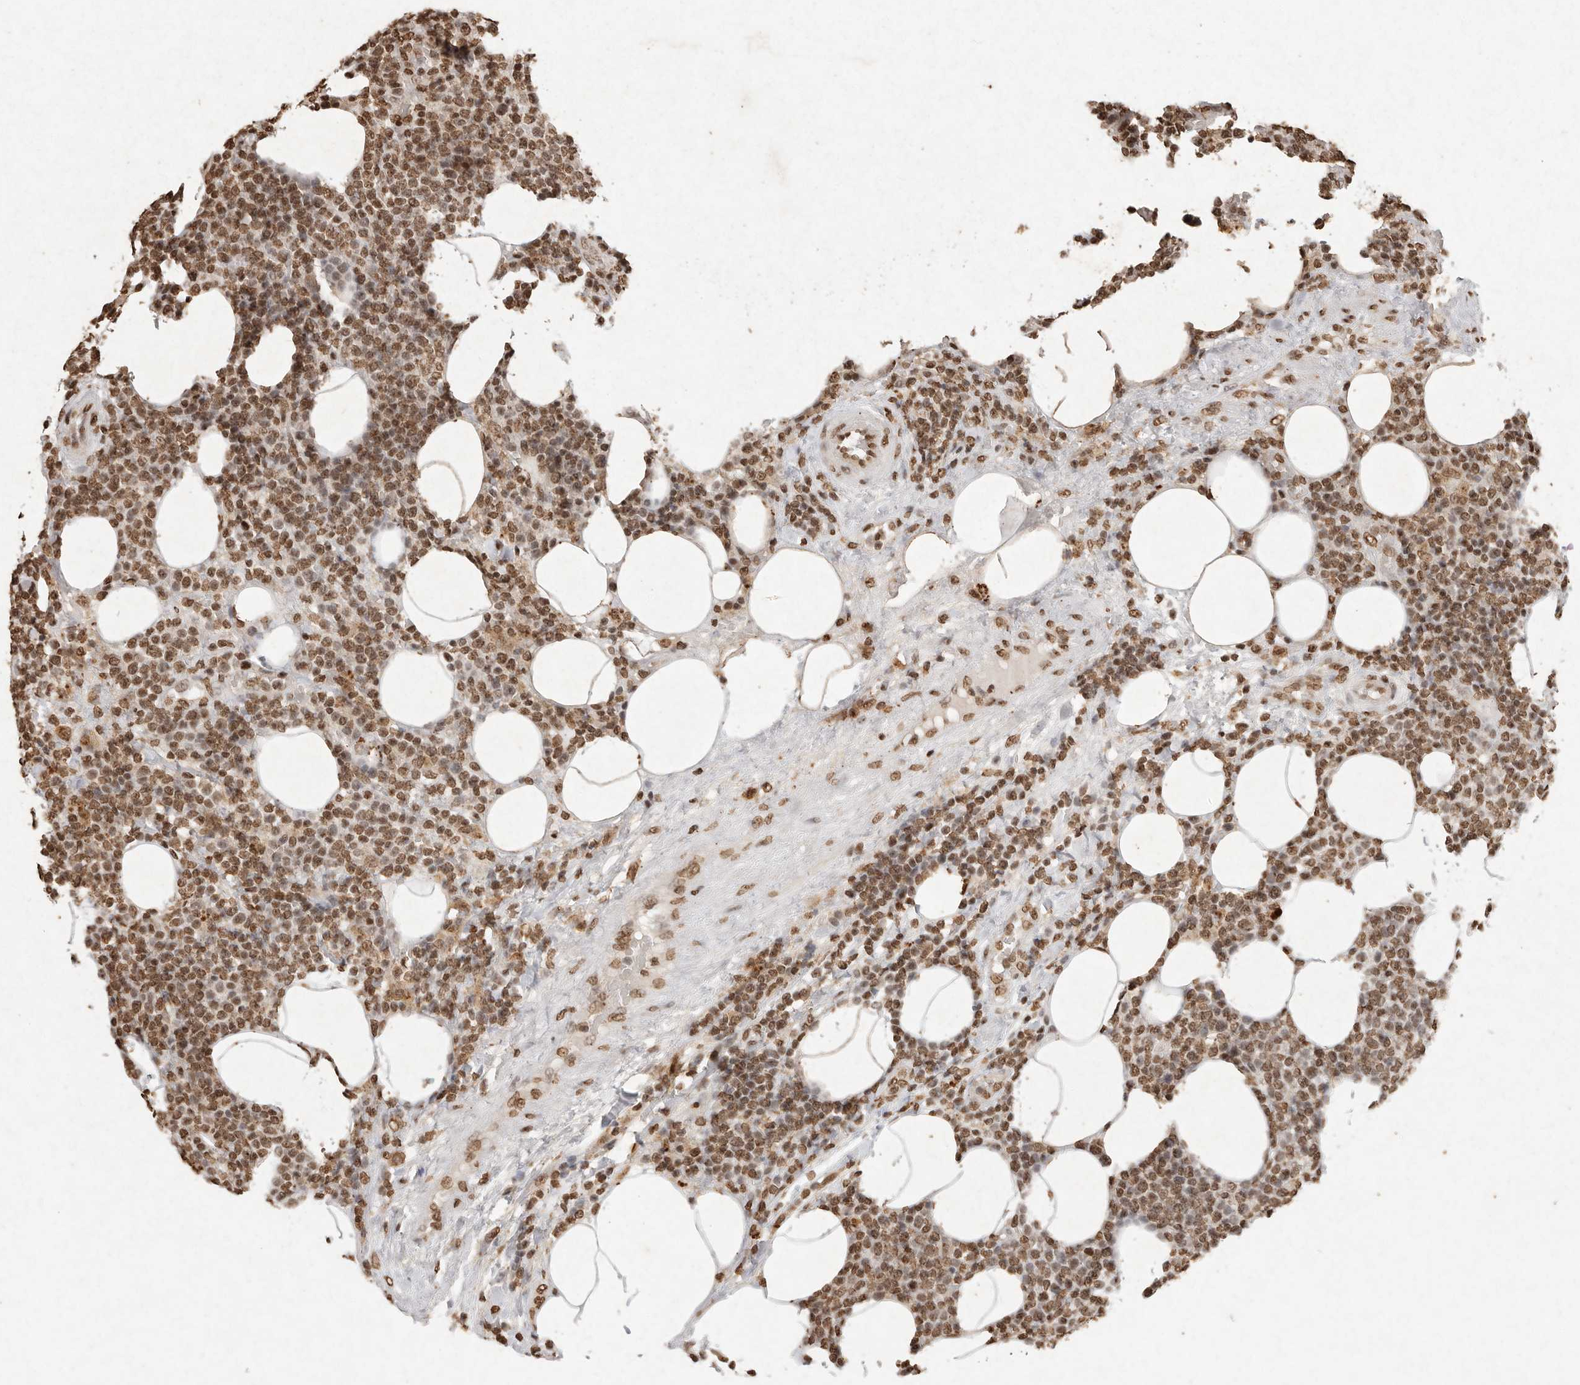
{"staining": {"intensity": "moderate", "quantity": ">75%", "location": "nuclear"}, "tissue": "lymphoma", "cell_type": "Tumor cells", "image_type": "cancer", "snomed": [{"axis": "morphology", "description": "Malignant lymphoma, non-Hodgkin's type, High grade"}, {"axis": "topography", "description": "Lymph node"}], "caption": "Human lymphoma stained for a protein (brown) demonstrates moderate nuclear positive staining in about >75% of tumor cells.", "gene": "NKX3-2", "patient": {"sex": "male", "age": 61}}